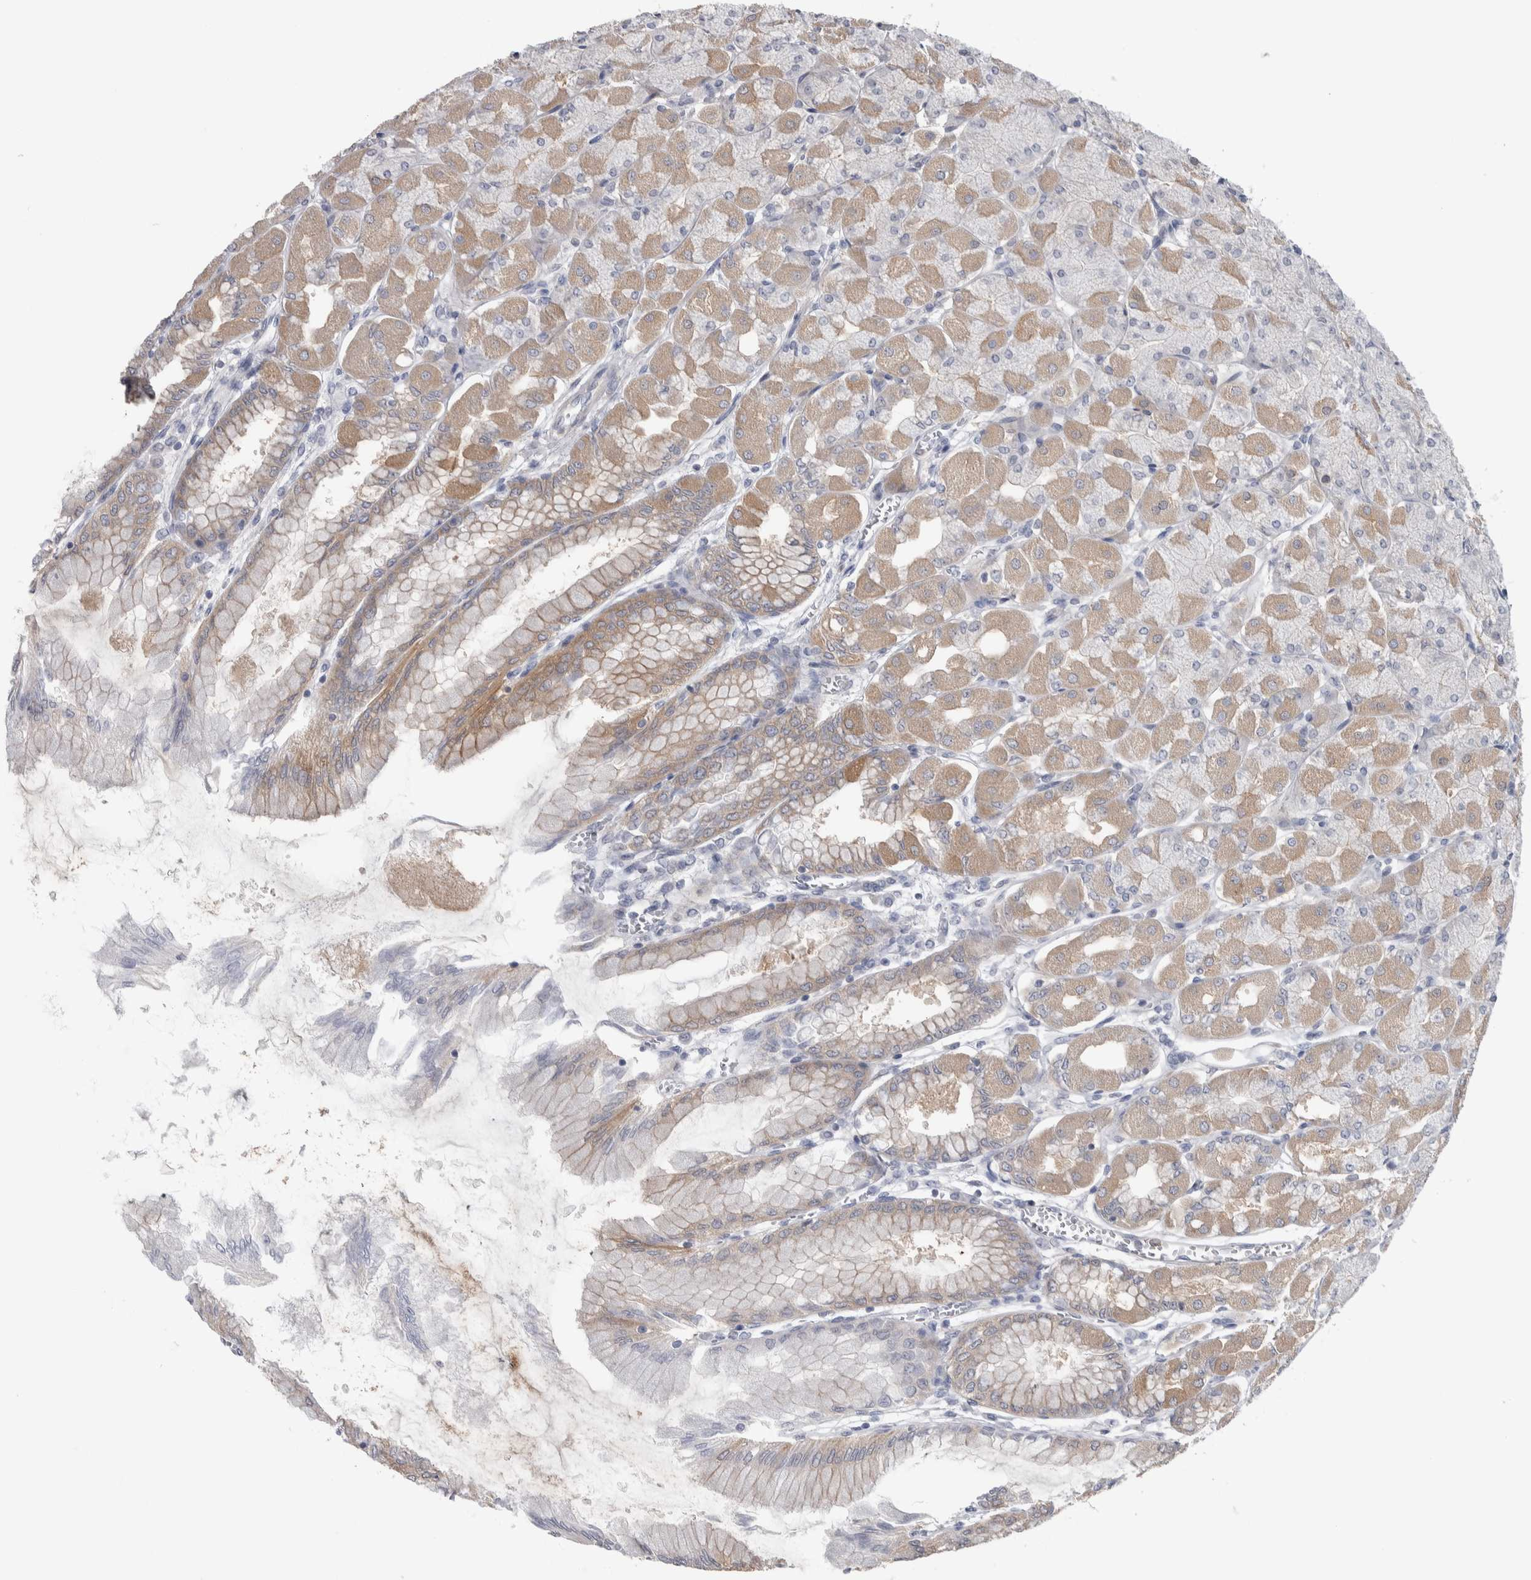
{"staining": {"intensity": "moderate", "quantity": ">75%", "location": "cytoplasmic/membranous"}, "tissue": "stomach", "cell_type": "Glandular cells", "image_type": "normal", "snomed": [{"axis": "morphology", "description": "Normal tissue, NOS"}, {"axis": "topography", "description": "Stomach, upper"}], "caption": "IHC (DAB) staining of unremarkable human stomach shows moderate cytoplasmic/membranous protein expression in approximately >75% of glandular cells. The staining was performed using DAB, with brown indicating positive protein expression. Nuclei are stained blue with hematoxylin.", "gene": "HTATIP2", "patient": {"sex": "female", "age": 56}}